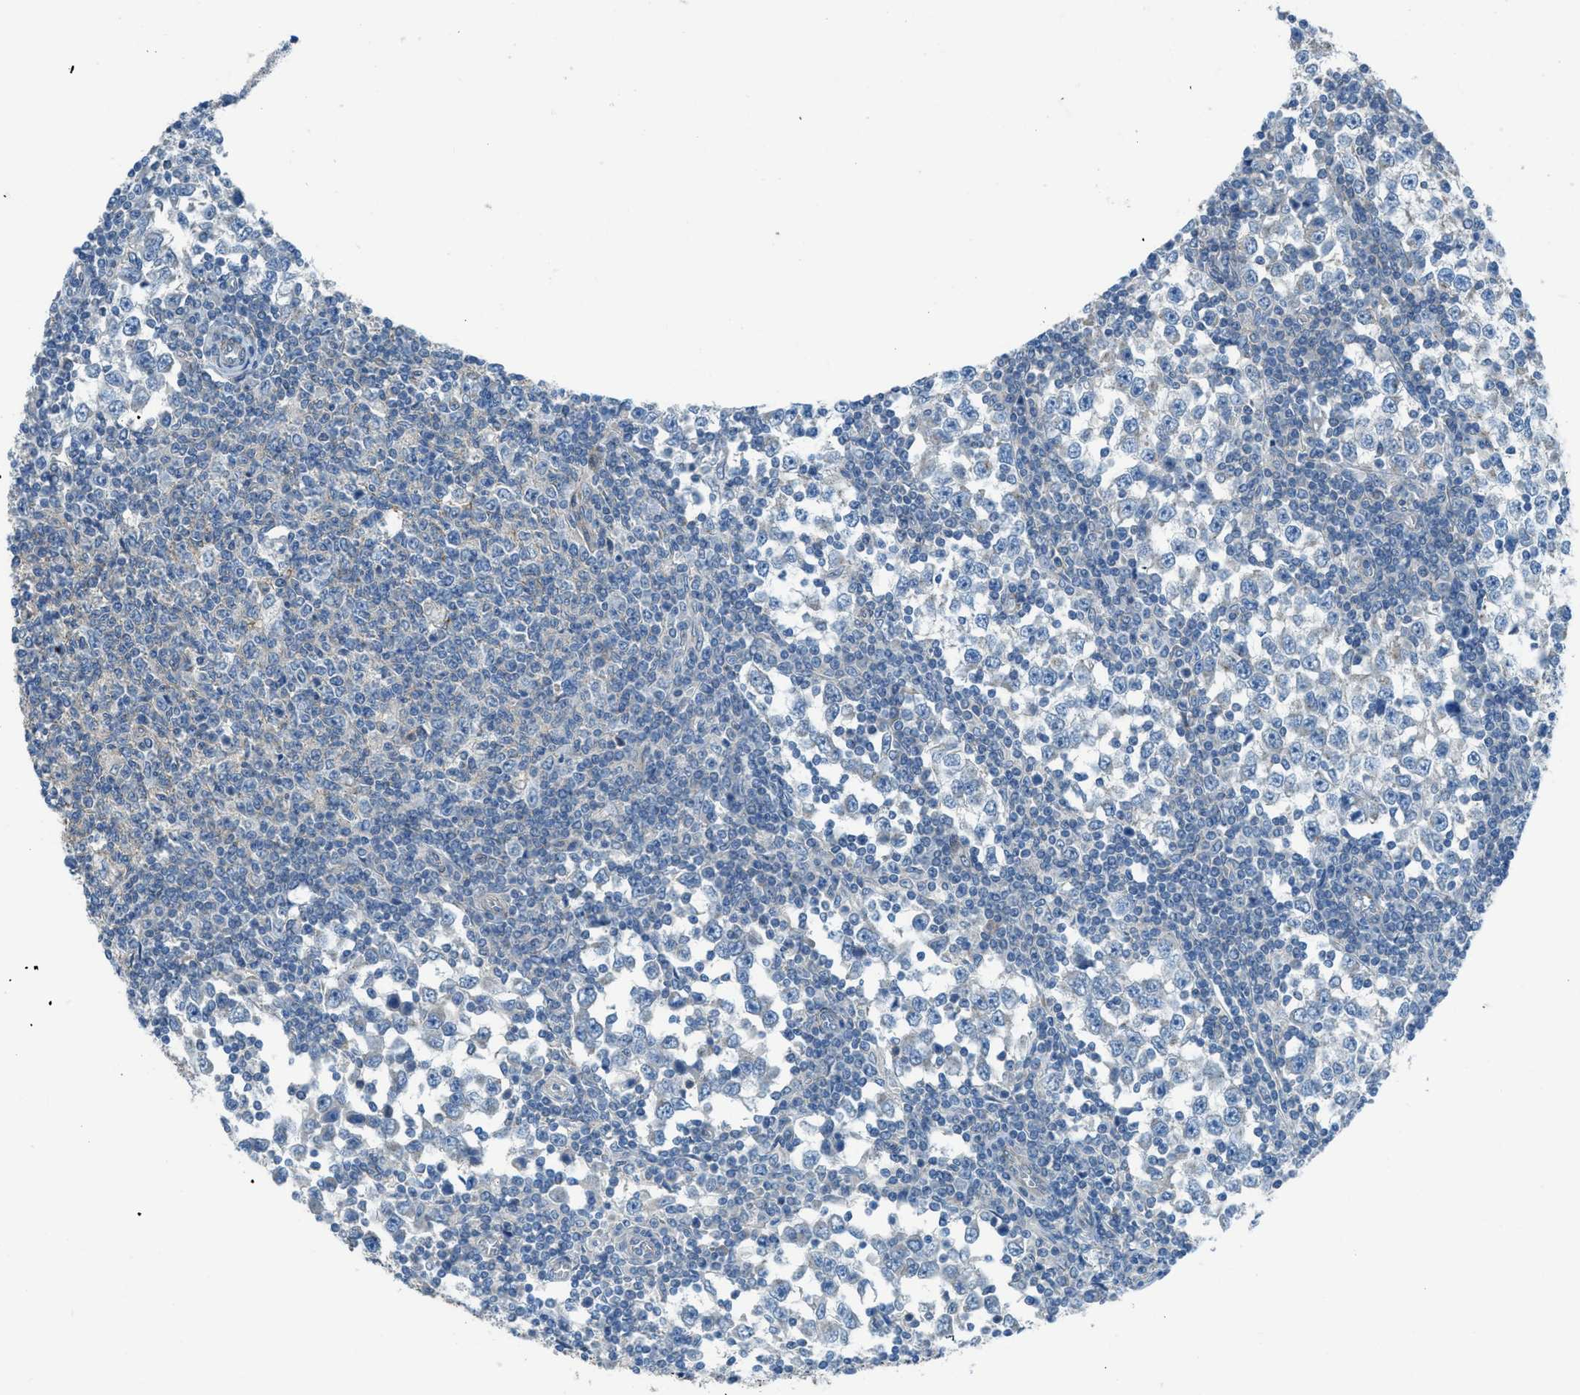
{"staining": {"intensity": "negative", "quantity": "none", "location": "none"}, "tissue": "testis cancer", "cell_type": "Tumor cells", "image_type": "cancer", "snomed": [{"axis": "morphology", "description": "Seminoma, NOS"}, {"axis": "topography", "description": "Testis"}], "caption": "A high-resolution image shows immunohistochemistry staining of testis seminoma, which shows no significant positivity in tumor cells. (DAB immunohistochemistry (IHC) with hematoxylin counter stain).", "gene": "PRKN", "patient": {"sex": "male", "age": 65}}